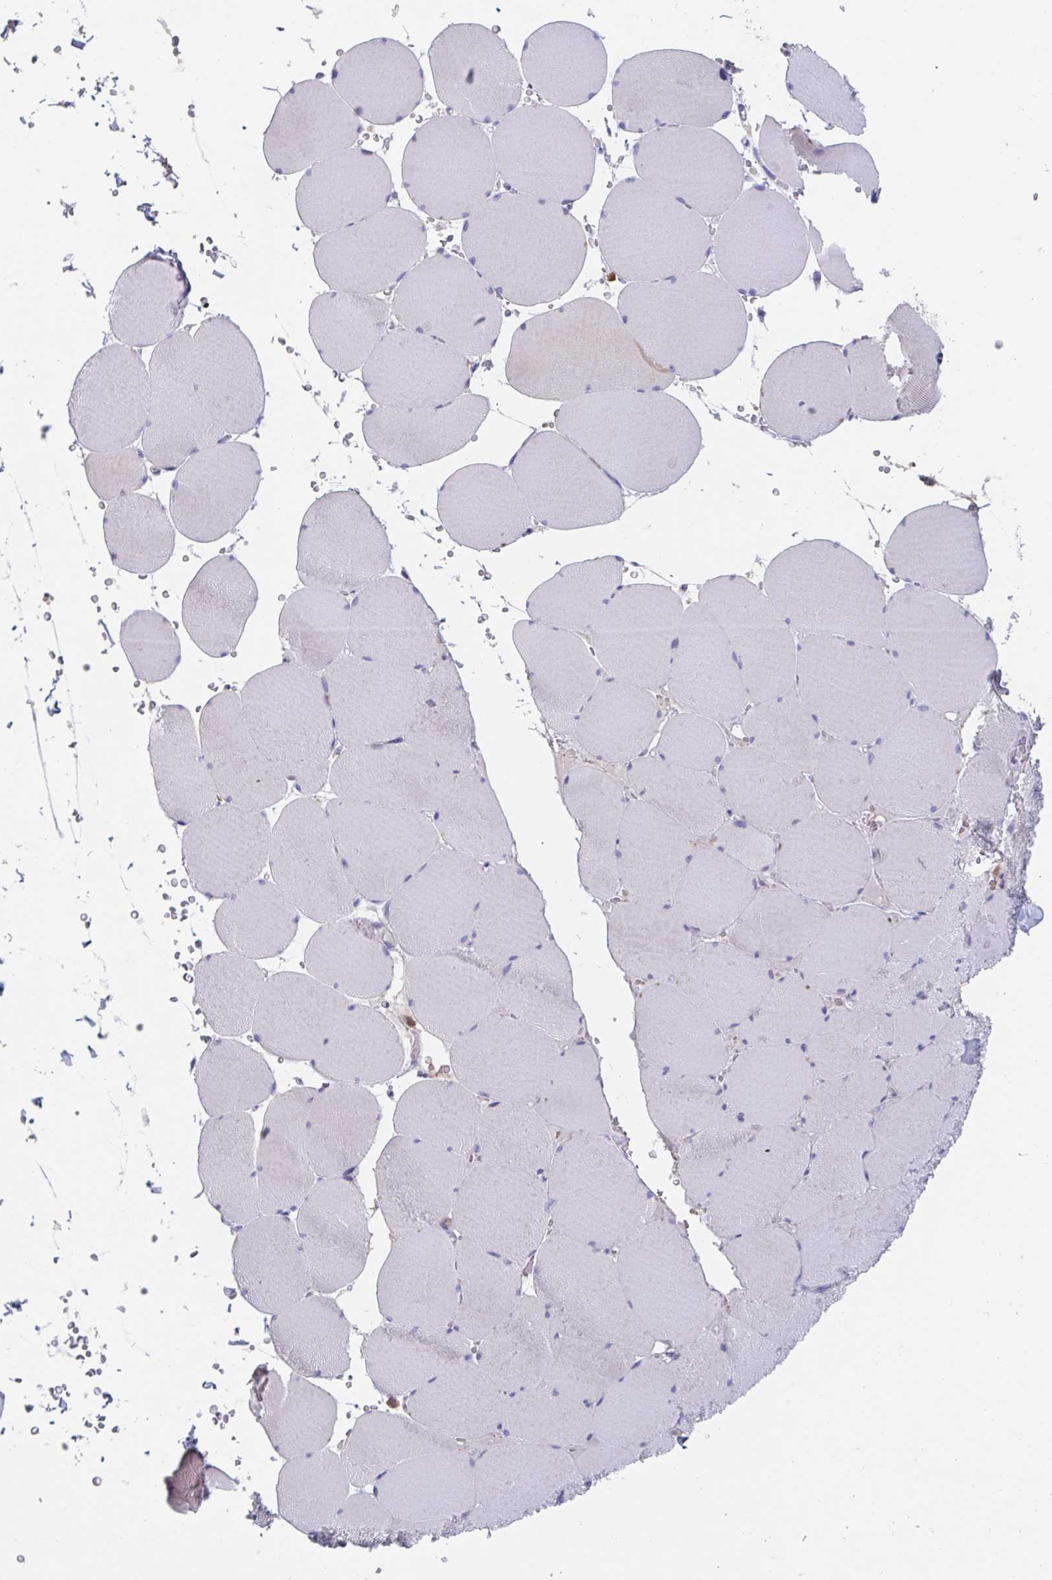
{"staining": {"intensity": "negative", "quantity": "none", "location": "none"}, "tissue": "skeletal muscle", "cell_type": "Myocytes", "image_type": "normal", "snomed": [{"axis": "morphology", "description": "Normal tissue, NOS"}, {"axis": "topography", "description": "Skeletal muscle"}, {"axis": "topography", "description": "Head-Neck"}], "caption": "Immunohistochemical staining of unremarkable human skeletal muscle exhibits no significant positivity in myocytes. The staining was performed using DAB to visualize the protein expression in brown, while the nuclei were stained in blue with hematoxylin (Magnification: 20x).", "gene": "KCNK5", "patient": {"sex": "male", "age": 66}}